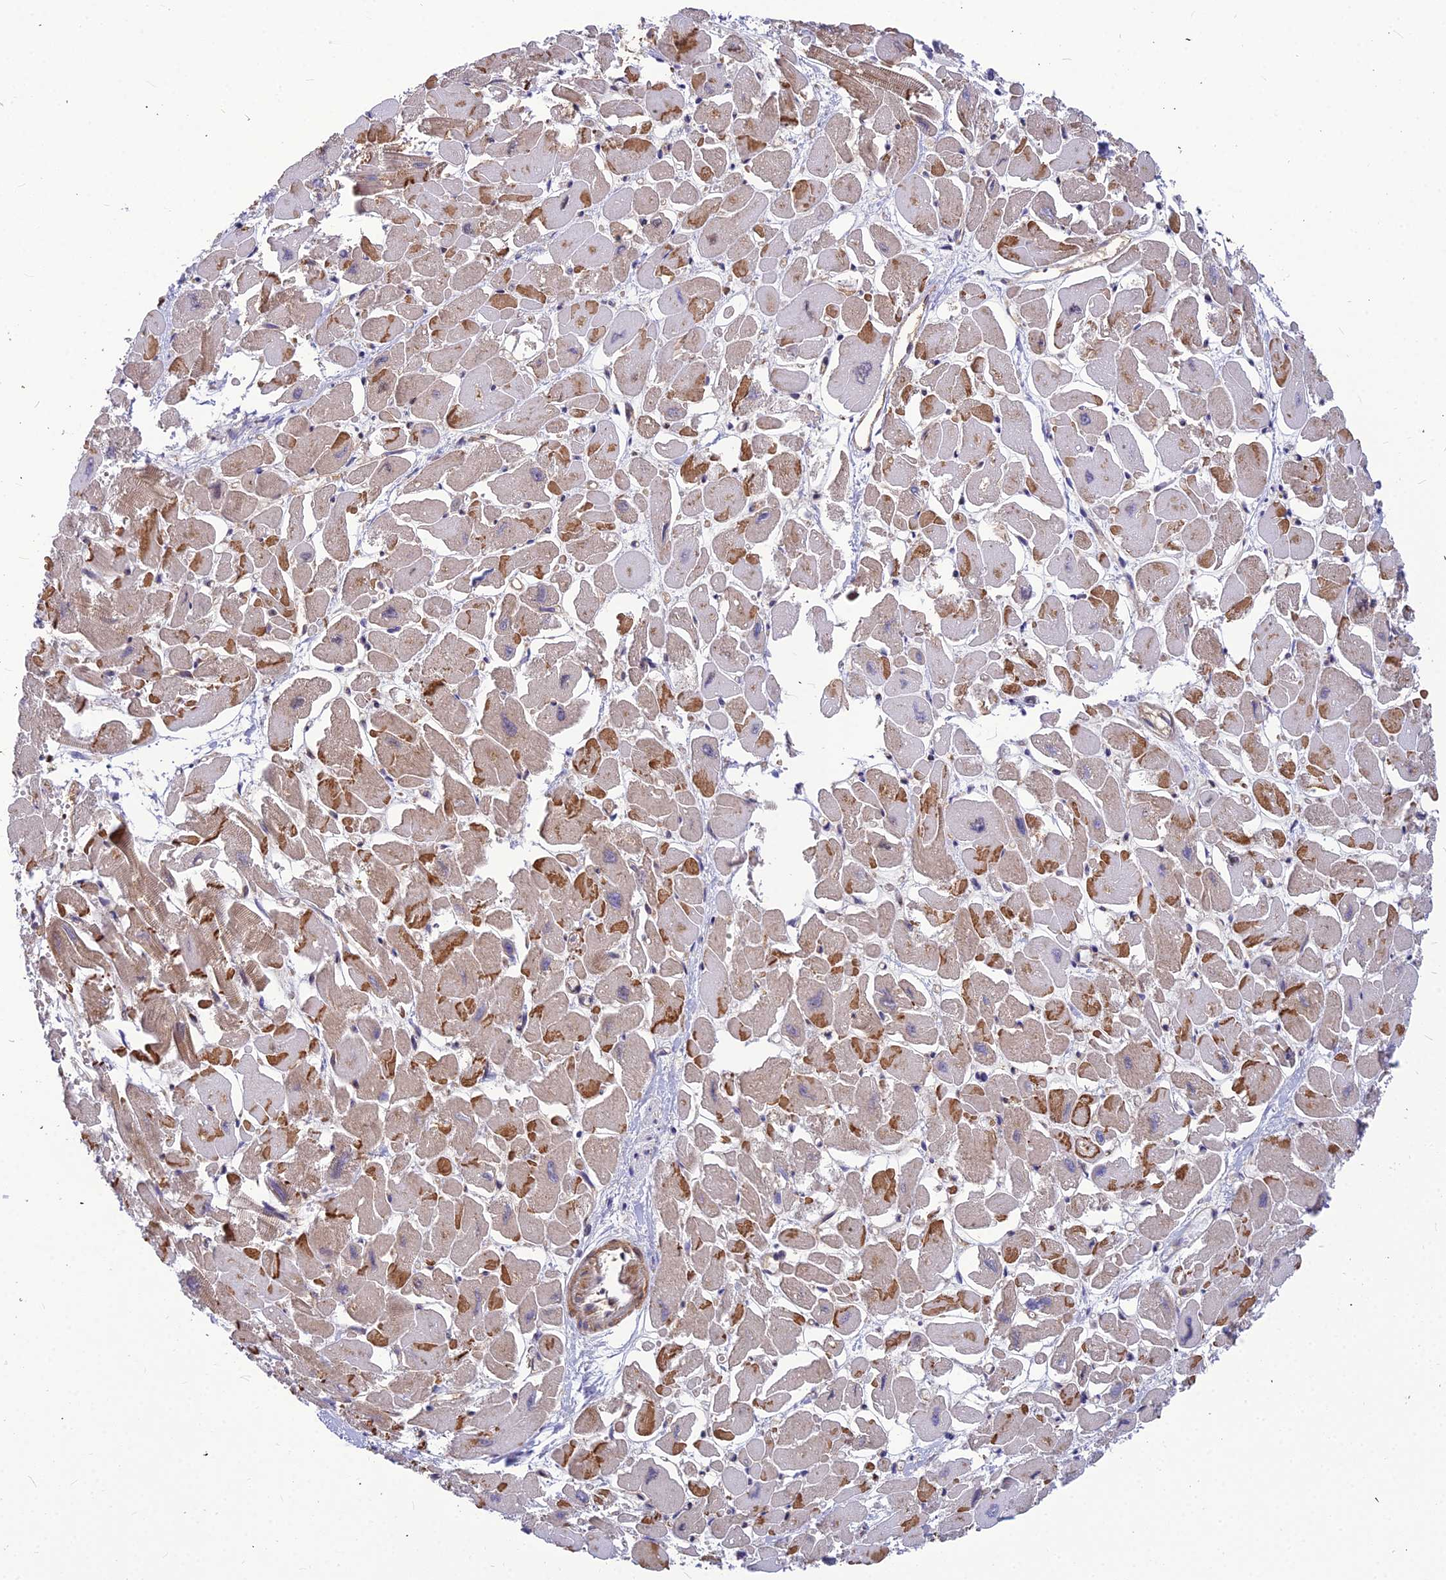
{"staining": {"intensity": "moderate", "quantity": "<25%", "location": "cytoplasmic/membranous"}, "tissue": "heart muscle", "cell_type": "Cardiomyocytes", "image_type": "normal", "snomed": [{"axis": "morphology", "description": "Normal tissue, NOS"}, {"axis": "topography", "description": "Heart"}], "caption": "Cardiomyocytes reveal moderate cytoplasmic/membranous expression in about <25% of cells in unremarkable heart muscle.", "gene": "ASPHD1", "patient": {"sex": "male", "age": 54}}